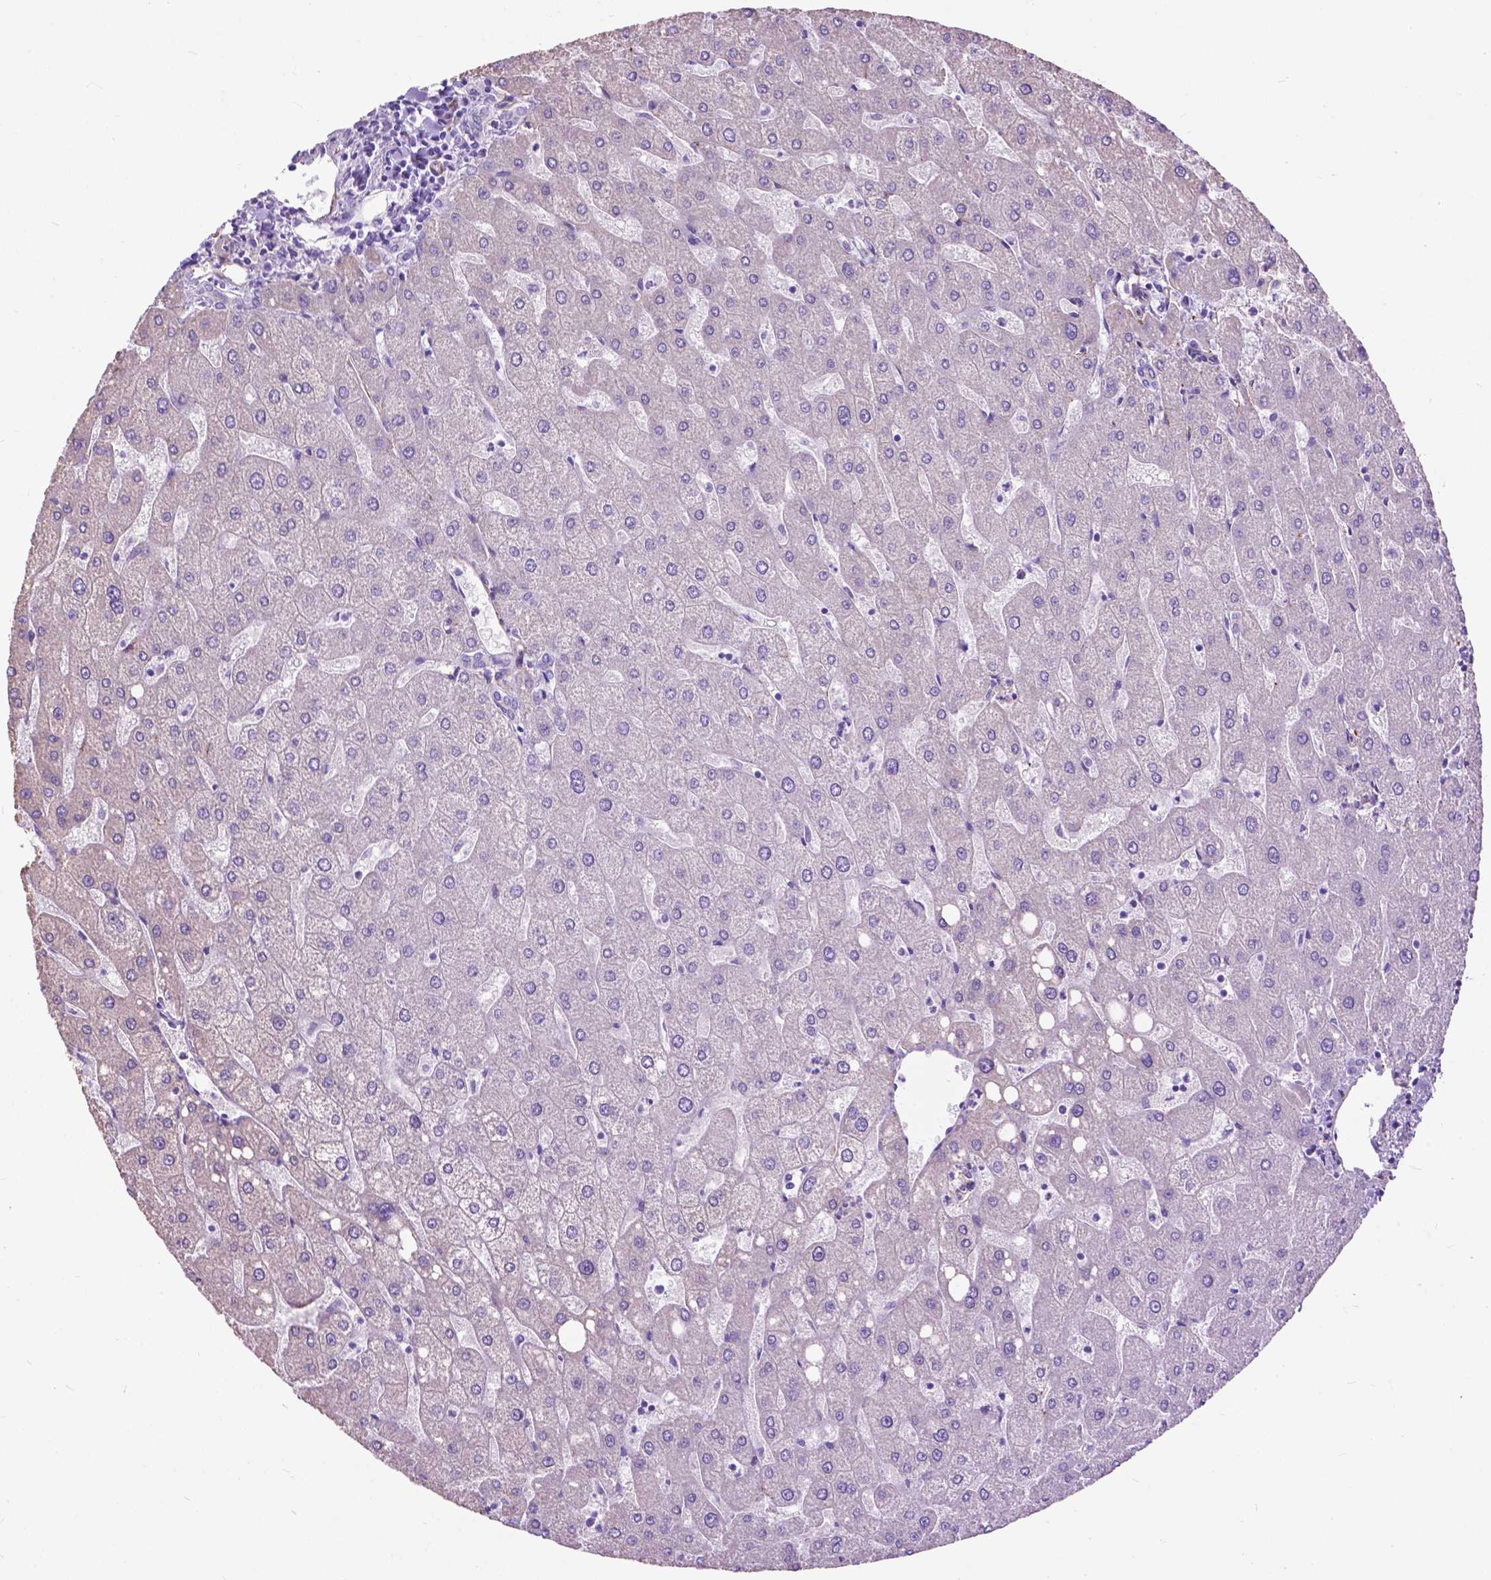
{"staining": {"intensity": "negative", "quantity": "none", "location": "none"}, "tissue": "liver", "cell_type": "Cholangiocytes", "image_type": "normal", "snomed": [{"axis": "morphology", "description": "Normal tissue, NOS"}, {"axis": "topography", "description": "Liver"}], "caption": "This is an immunohistochemistry histopathology image of unremarkable human liver. There is no positivity in cholangiocytes.", "gene": "PCDHA12", "patient": {"sex": "male", "age": 67}}